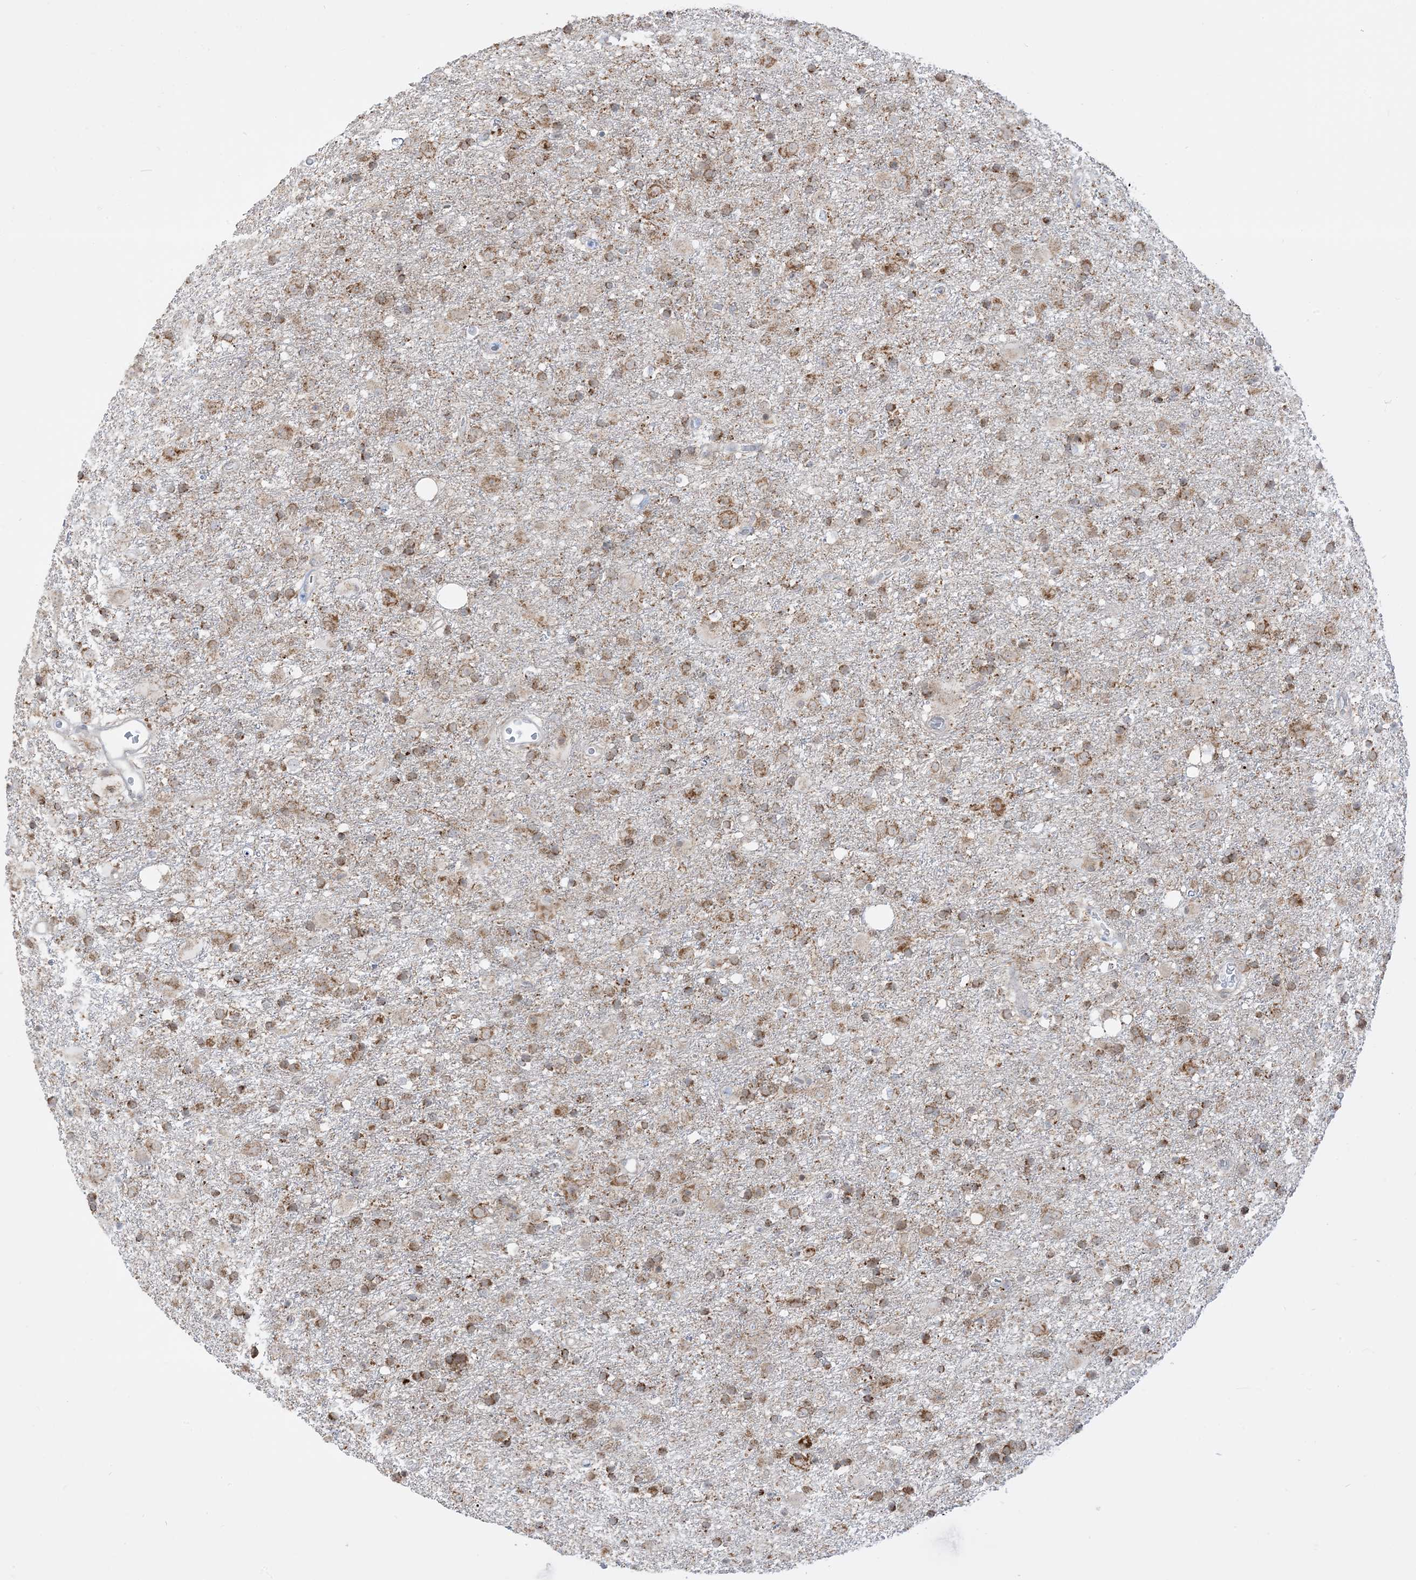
{"staining": {"intensity": "moderate", "quantity": ">75%", "location": "cytoplasmic/membranous"}, "tissue": "glioma", "cell_type": "Tumor cells", "image_type": "cancer", "snomed": [{"axis": "morphology", "description": "Glioma, malignant, Low grade"}, {"axis": "topography", "description": "Brain"}], "caption": "This micrograph shows immunohistochemistry staining of human malignant glioma (low-grade), with medium moderate cytoplasmic/membranous positivity in approximately >75% of tumor cells.", "gene": "KANSL3", "patient": {"sex": "male", "age": 65}}